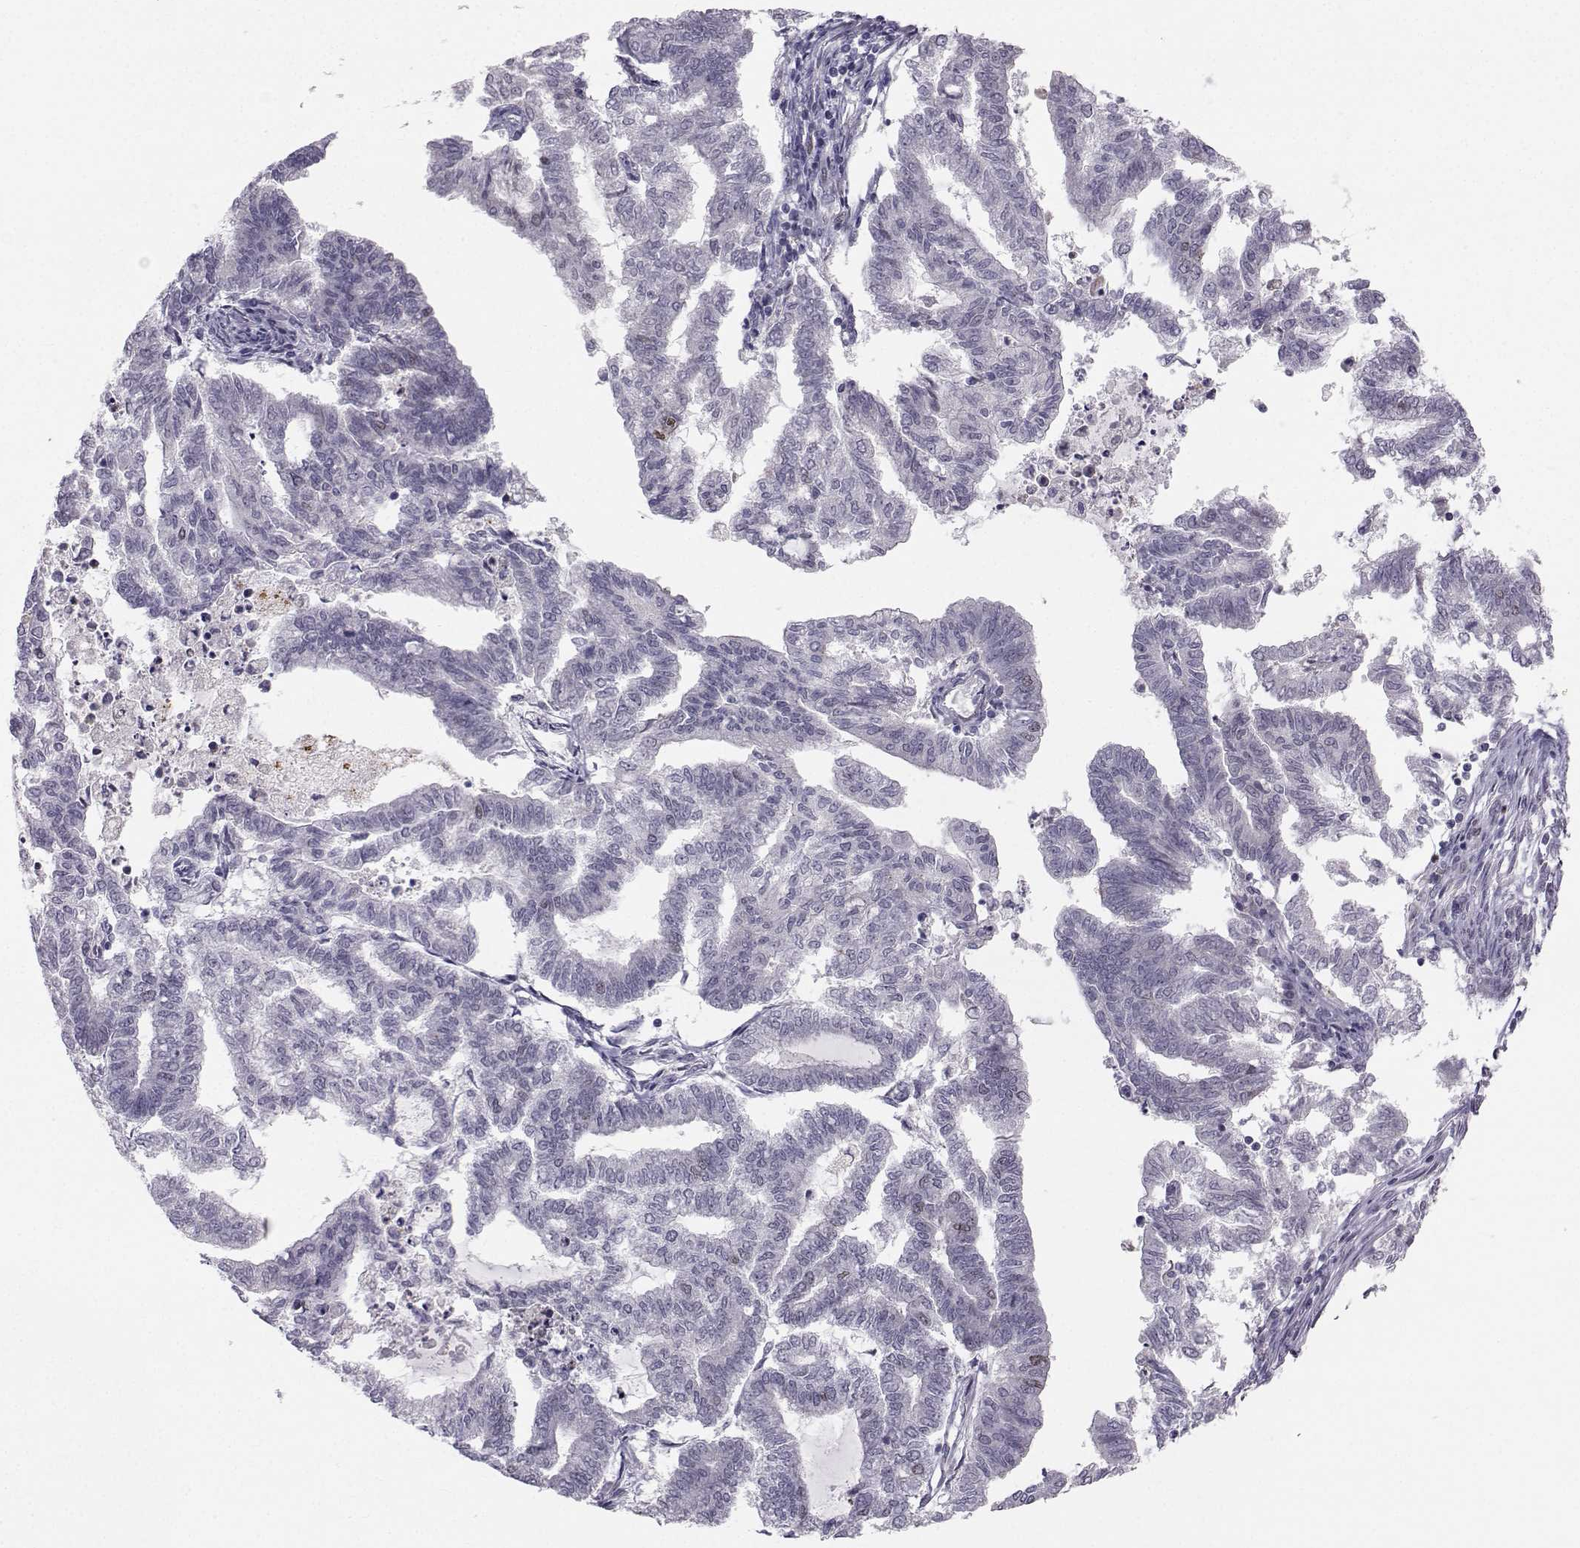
{"staining": {"intensity": "negative", "quantity": "none", "location": "none"}, "tissue": "endometrial cancer", "cell_type": "Tumor cells", "image_type": "cancer", "snomed": [{"axis": "morphology", "description": "Adenocarcinoma, NOS"}, {"axis": "topography", "description": "Endometrium"}], "caption": "Endometrial cancer stained for a protein using IHC shows no positivity tumor cells.", "gene": "LRP8", "patient": {"sex": "female", "age": 79}}